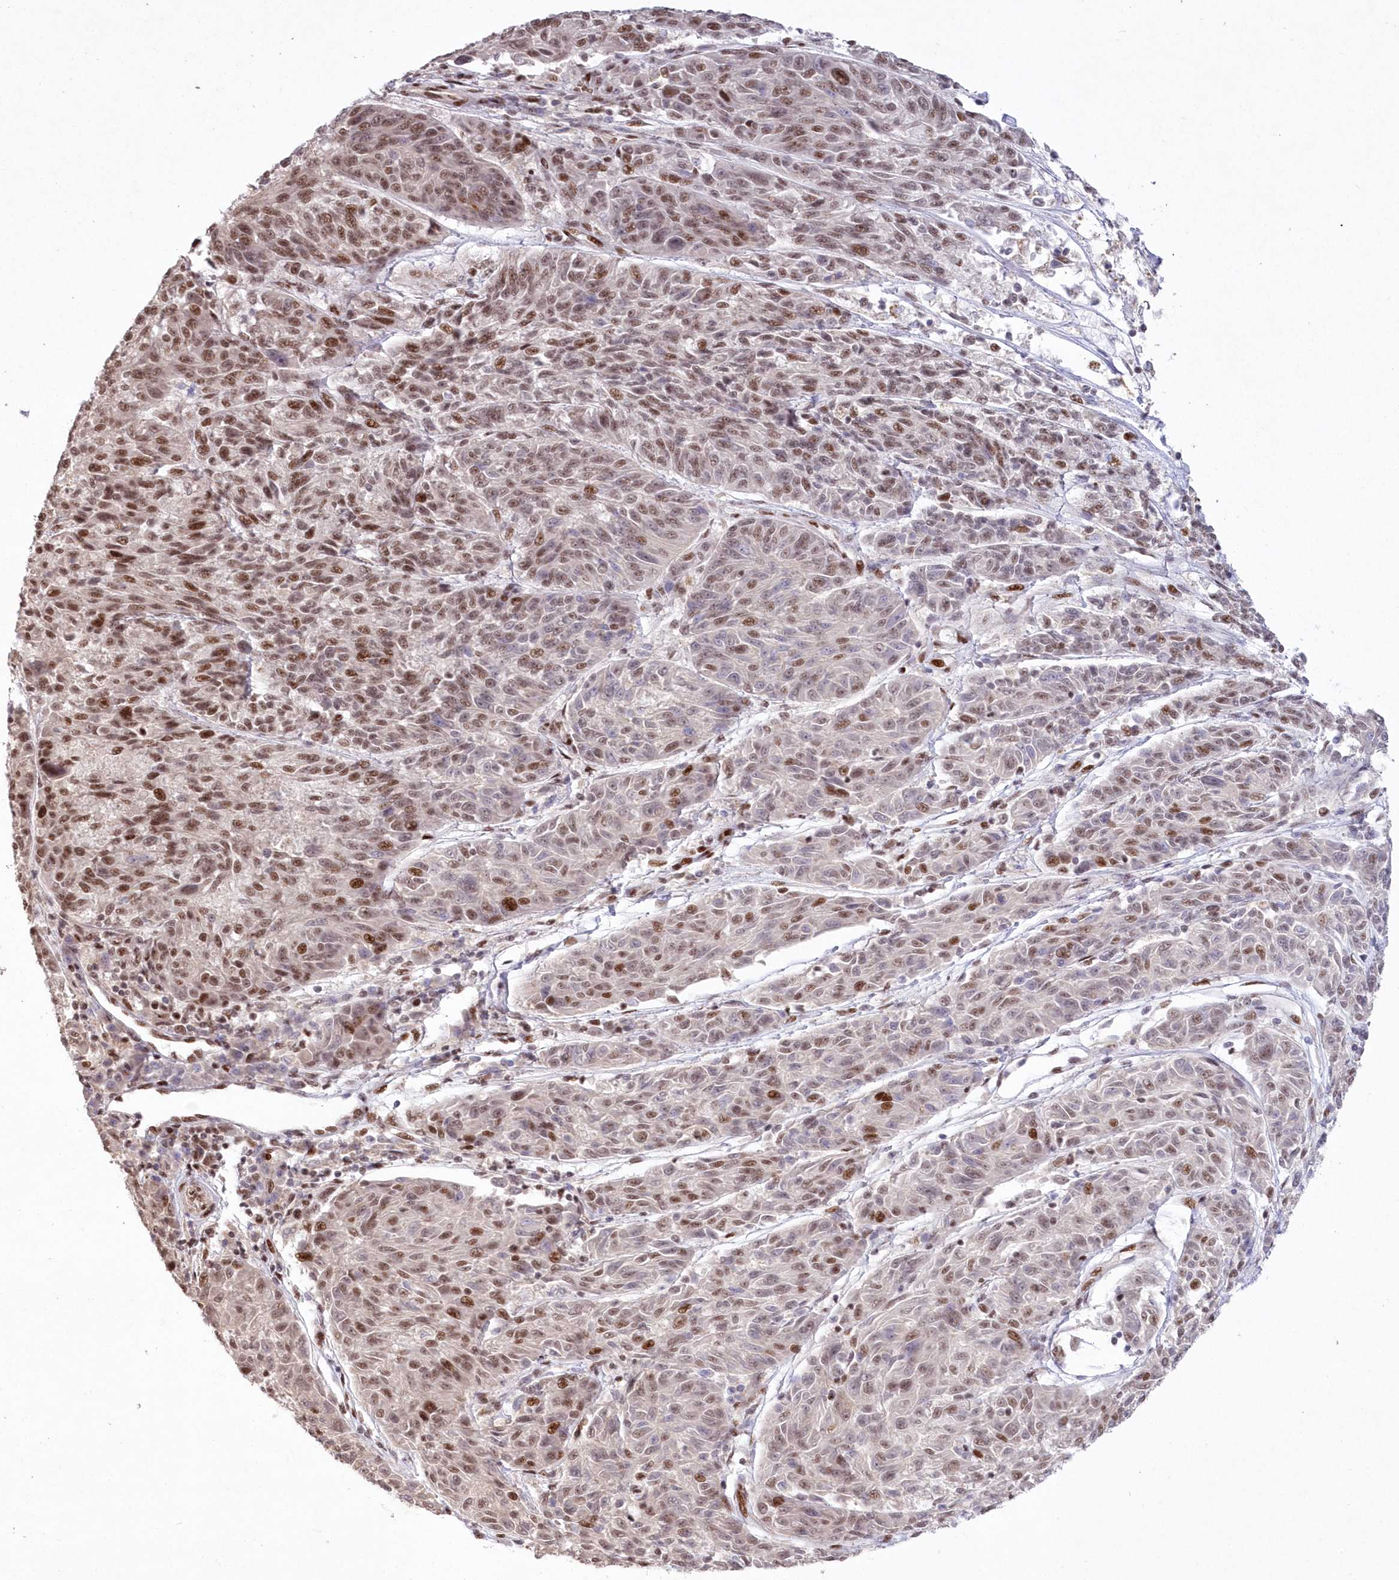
{"staining": {"intensity": "moderate", "quantity": "<25%", "location": "nuclear"}, "tissue": "melanoma", "cell_type": "Tumor cells", "image_type": "cancer", "snomed": [{"axis": "morphology", "description": "Malignant melanoma, NOS"}, {"axis": "topography", "description": "Skin"}], "caption": "The photomicrograph displays staining of melanoma, revealing moderate nuclear protein expression (brown color) within tumor cells. The staining was performed using DAB (3,3'-diaminobenzidine) to visualize the protein expression in brown, while the nuclei were stained in blue with hematoxylin (Magnification: 20x).", "gene": "WBP1L", "patient": {"sex": "male", "age": 53}}